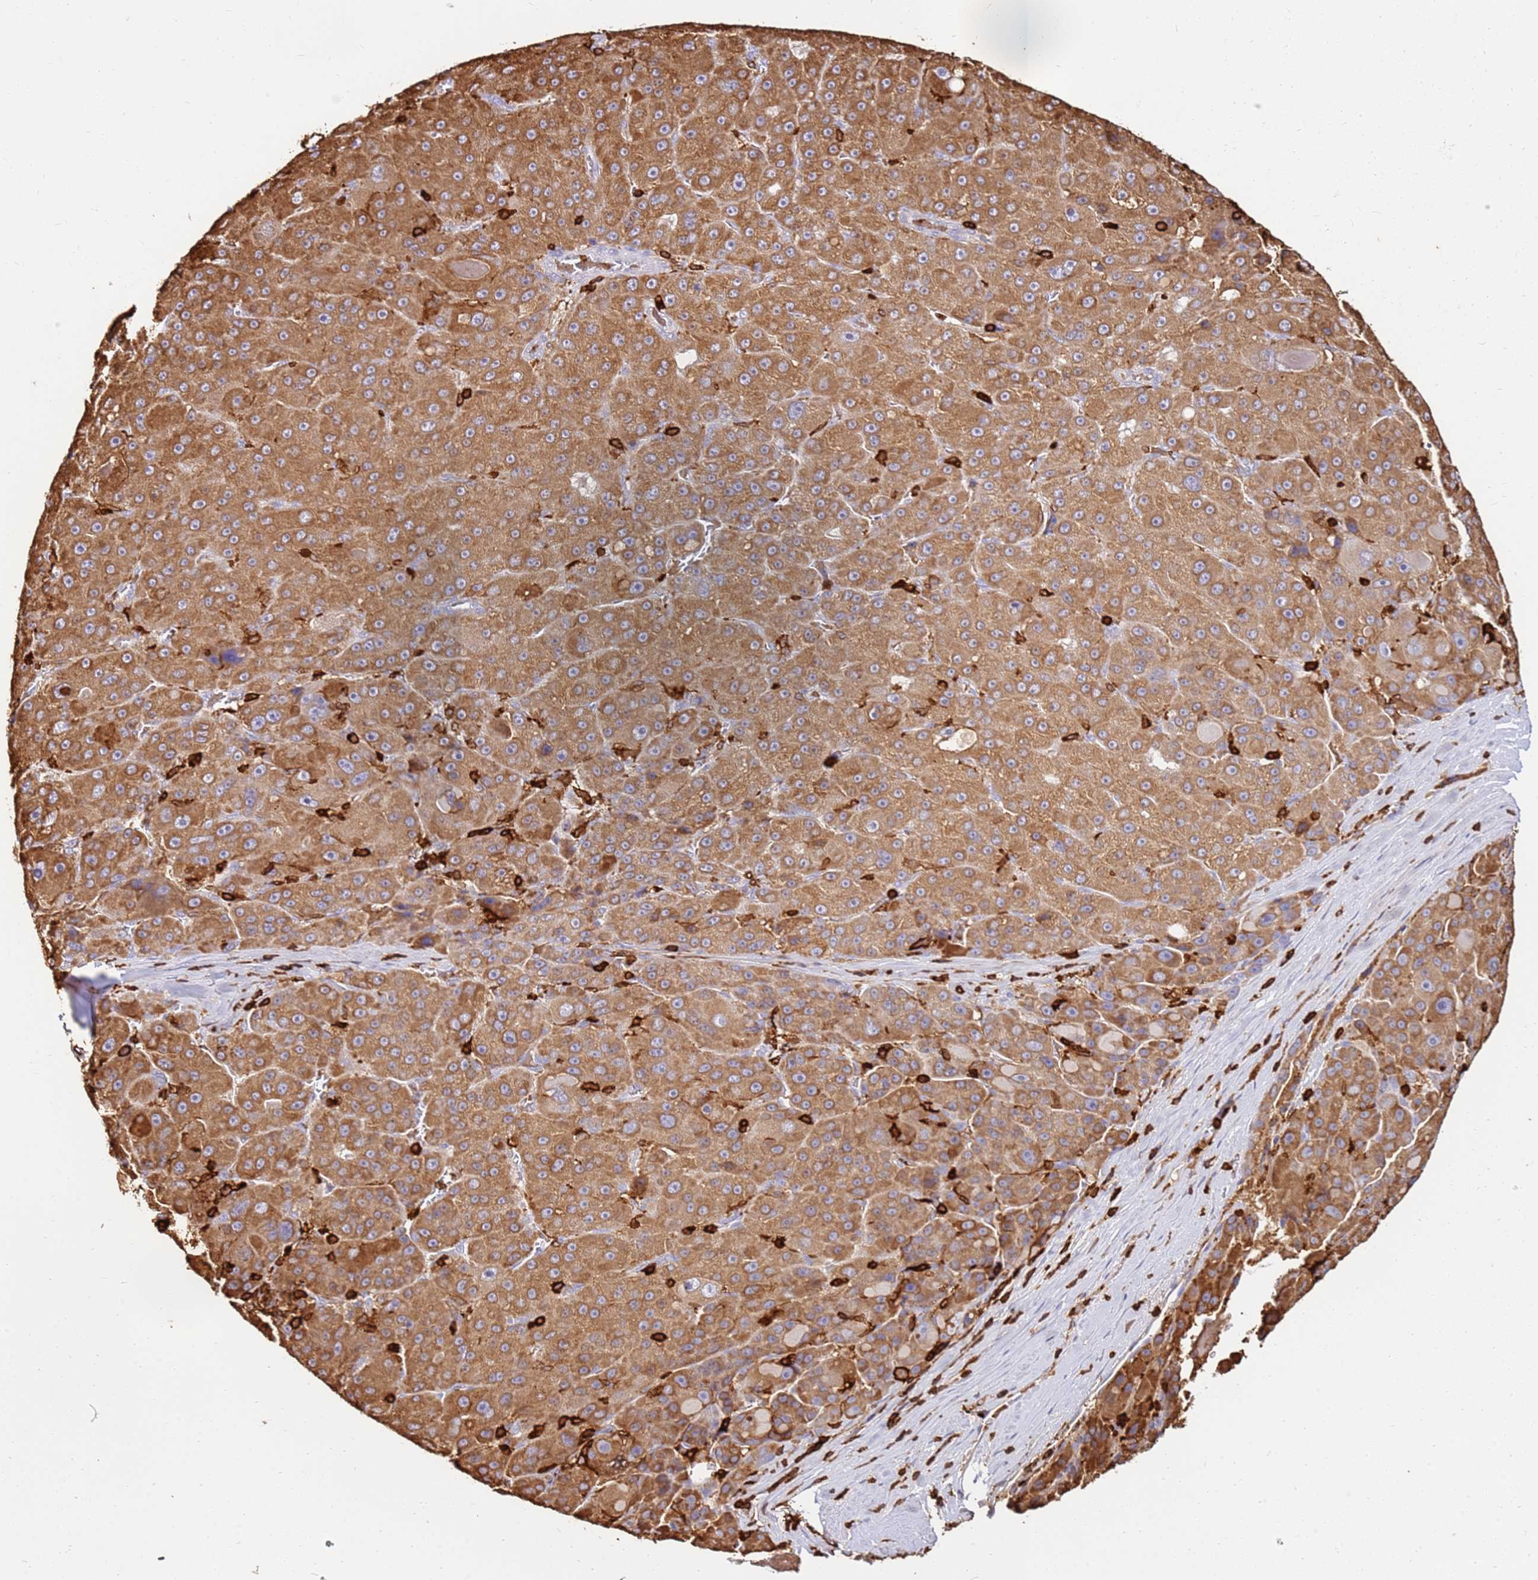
{"staining": {"intensity": "moderate", "quantity": ">75%", "location": "cytoplasmic/membranous"}, "tissue": "liver cancer", "cell_type": "Tumor cells", "image_type": "cancer", "snomed": [{"axis": "morphology", "description": "Carcinoma, Hepatocellular, NOS"}, {"axis": "topography", "description": "Liver"}], "caption": "IHC micrograph of neoplastic tissue: human liver cancer stained using immunohistochemistry (IHC) displays medium levels of moderate protein expression localized specifically in the cytoplasmic/membranous of tumor cells, appearing as a cytoplasmic/membranous brown color.", "gene": "CORO1A", "patient": {"sex": "male", "age": 76}}